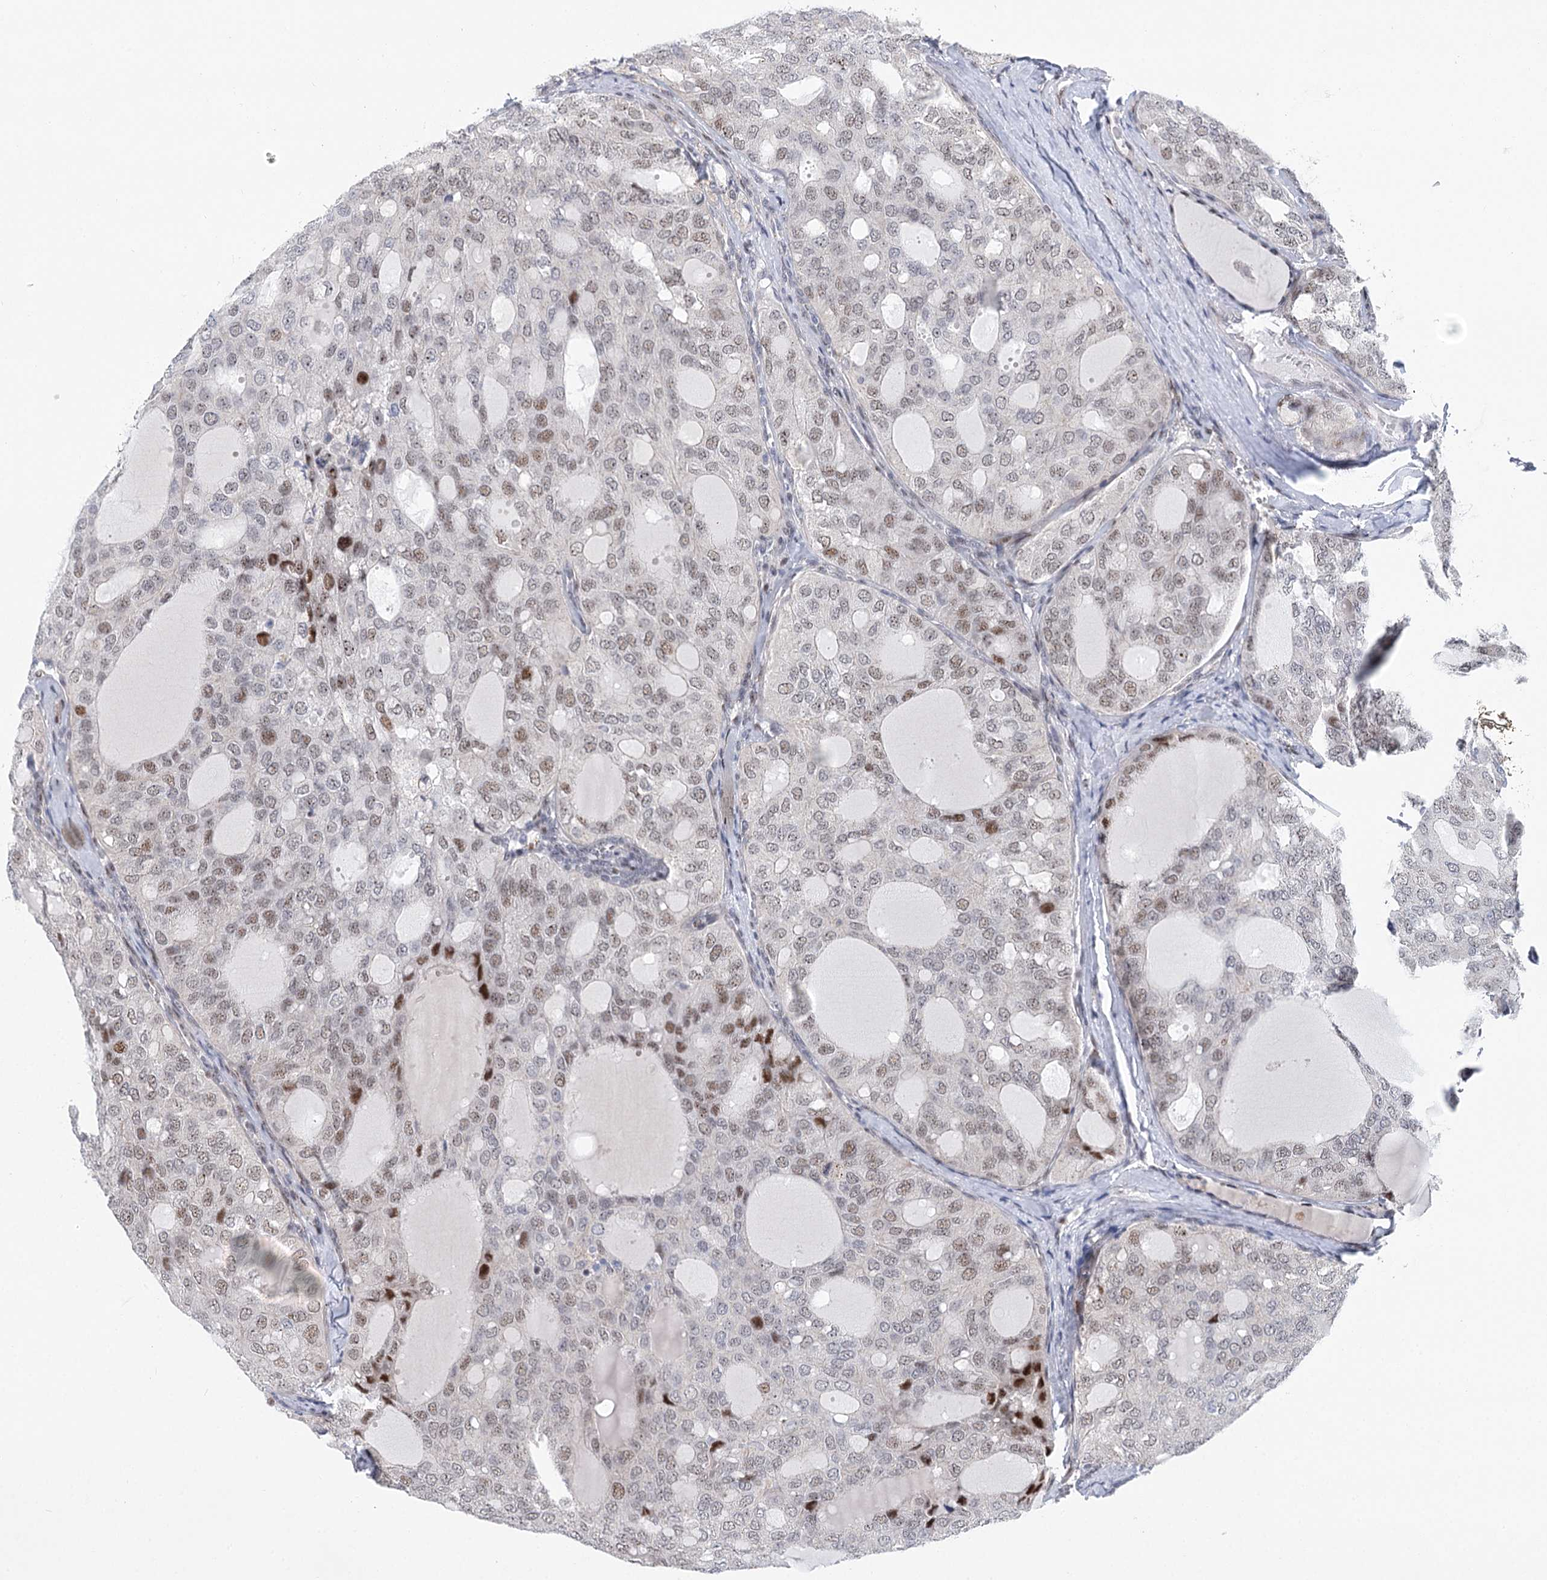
{"staining": {"intensity": "weak", "quantity": ">75%", "location": "nuclear"}, "tissue": "thyroid cancer", "cell_type": "Tumor cells", "image_type": "cancer", "snomed": [{"axis": "morphology", "description": "Follicular adenoma carcinoma, NOS"}, {"axis": "topography", "description": "Thyroid gland"}], "caption": "High-magnification brightfield microscopy of thyroid cancer (follicular adenoma carcinoma) stained with DAB (3,3'-diaminobenzidine) (brown) and counterstained with hematoxylin (blue). tumor cells exhibit weak nuclear staining is present in about>75% of cells. (IHC, brightfield microscopy, high magnification).", "gene": "CAMTA1", "patient": {"sex": "male", "age": 75}}